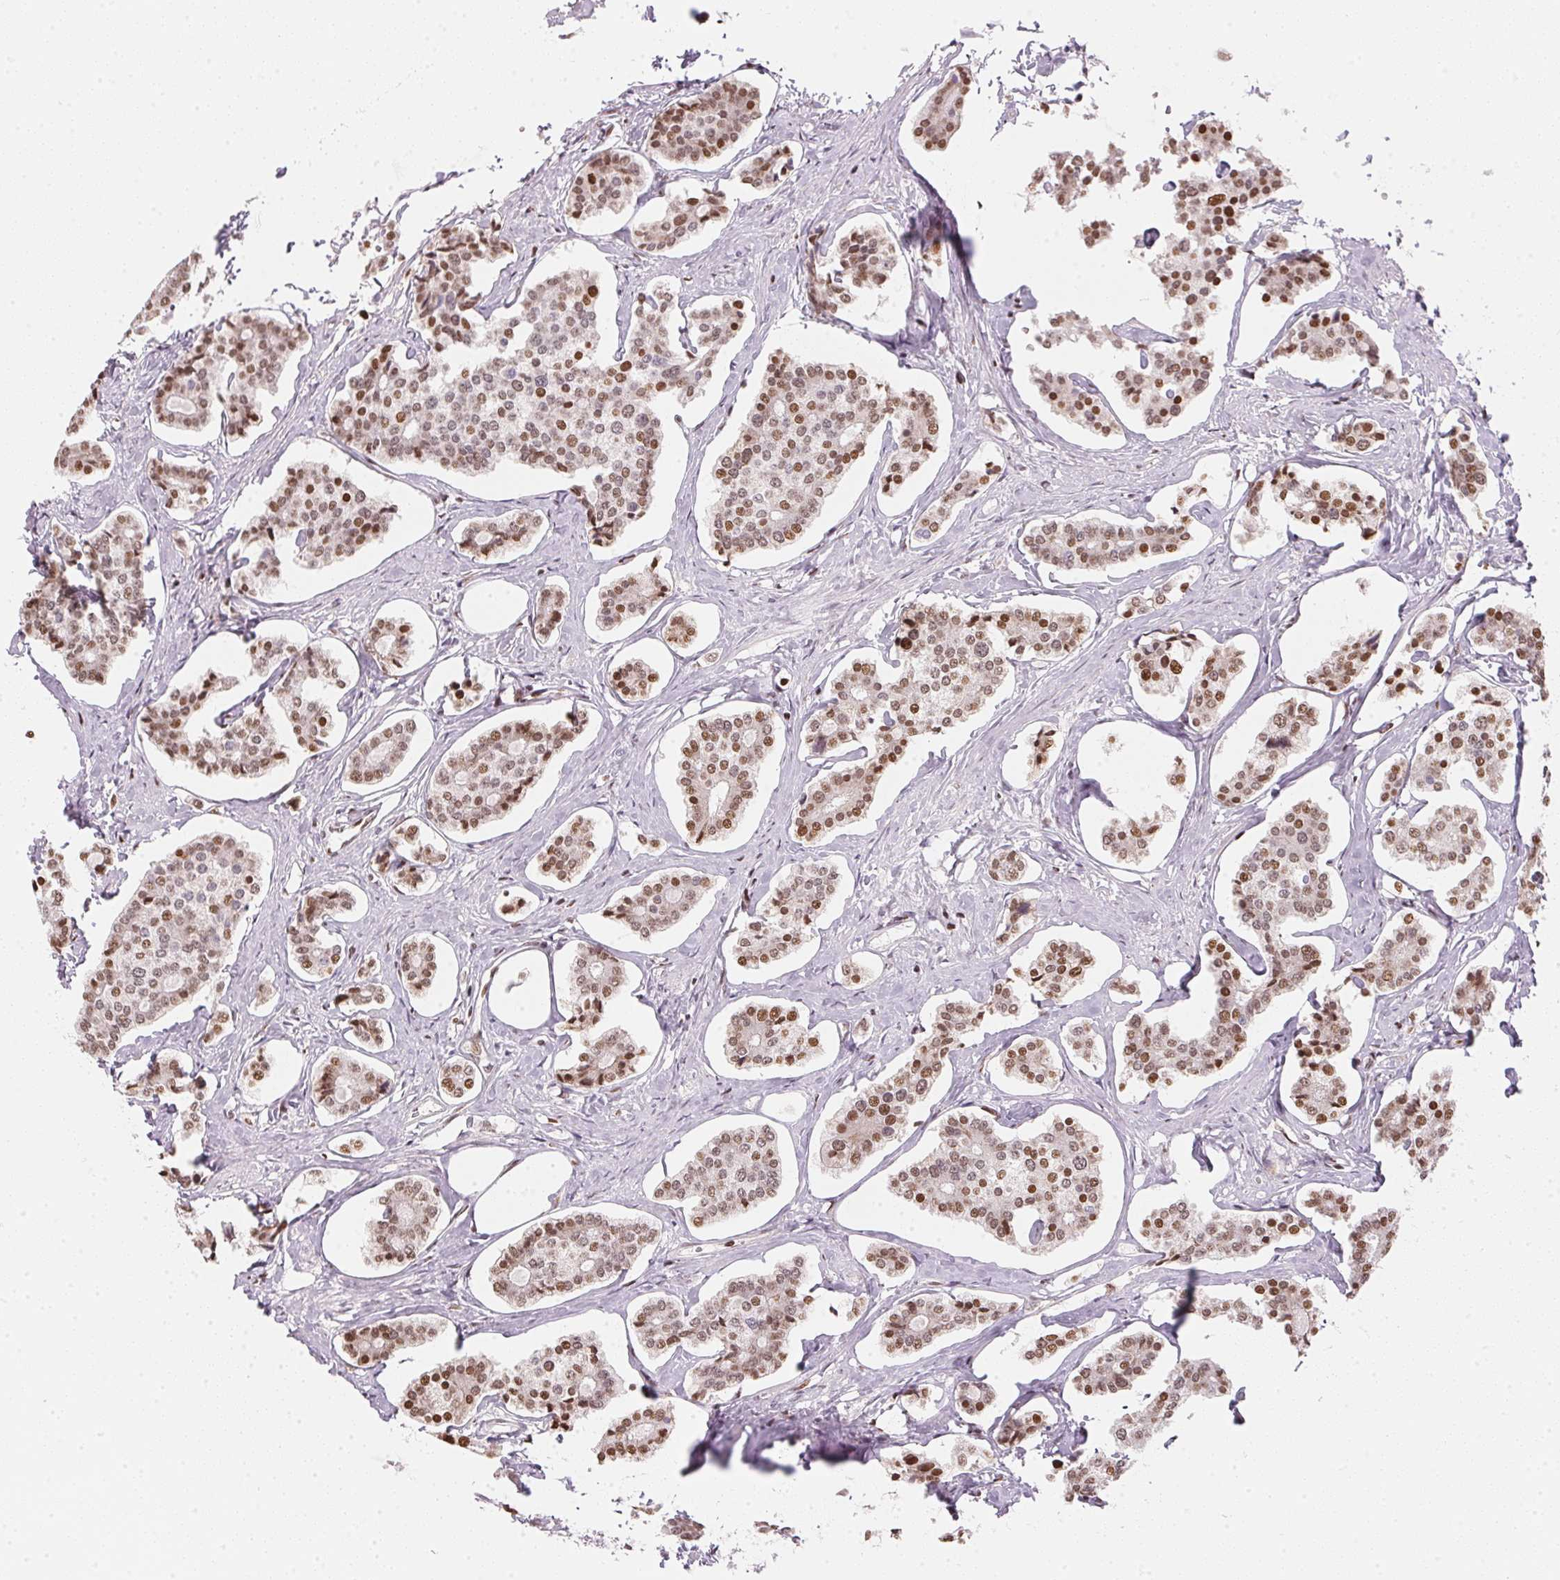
{"staining": {"intensity": "moderate", "quantity": ">75%", "location": "nuclear"}, "tissue": "carcinoid", "cell_type": "Tumor cells", "image_type": "cancer", "snomed": [{"axis": "morphology", "description": "Carcinoid, malignant, NOS"}, {"axis": "topography", "description": "Small intestine"}], "caption": "Moderate nuclear protein expression is identified in approximately >75% of tumor cells in malignant carcinoid. Using DAB (brown) and hematoxylin (blue) stains, captured at high magnification using brightfield microscopy.", "gene": "KAT6A", "patient": {"sex": "female", "age": 65}}